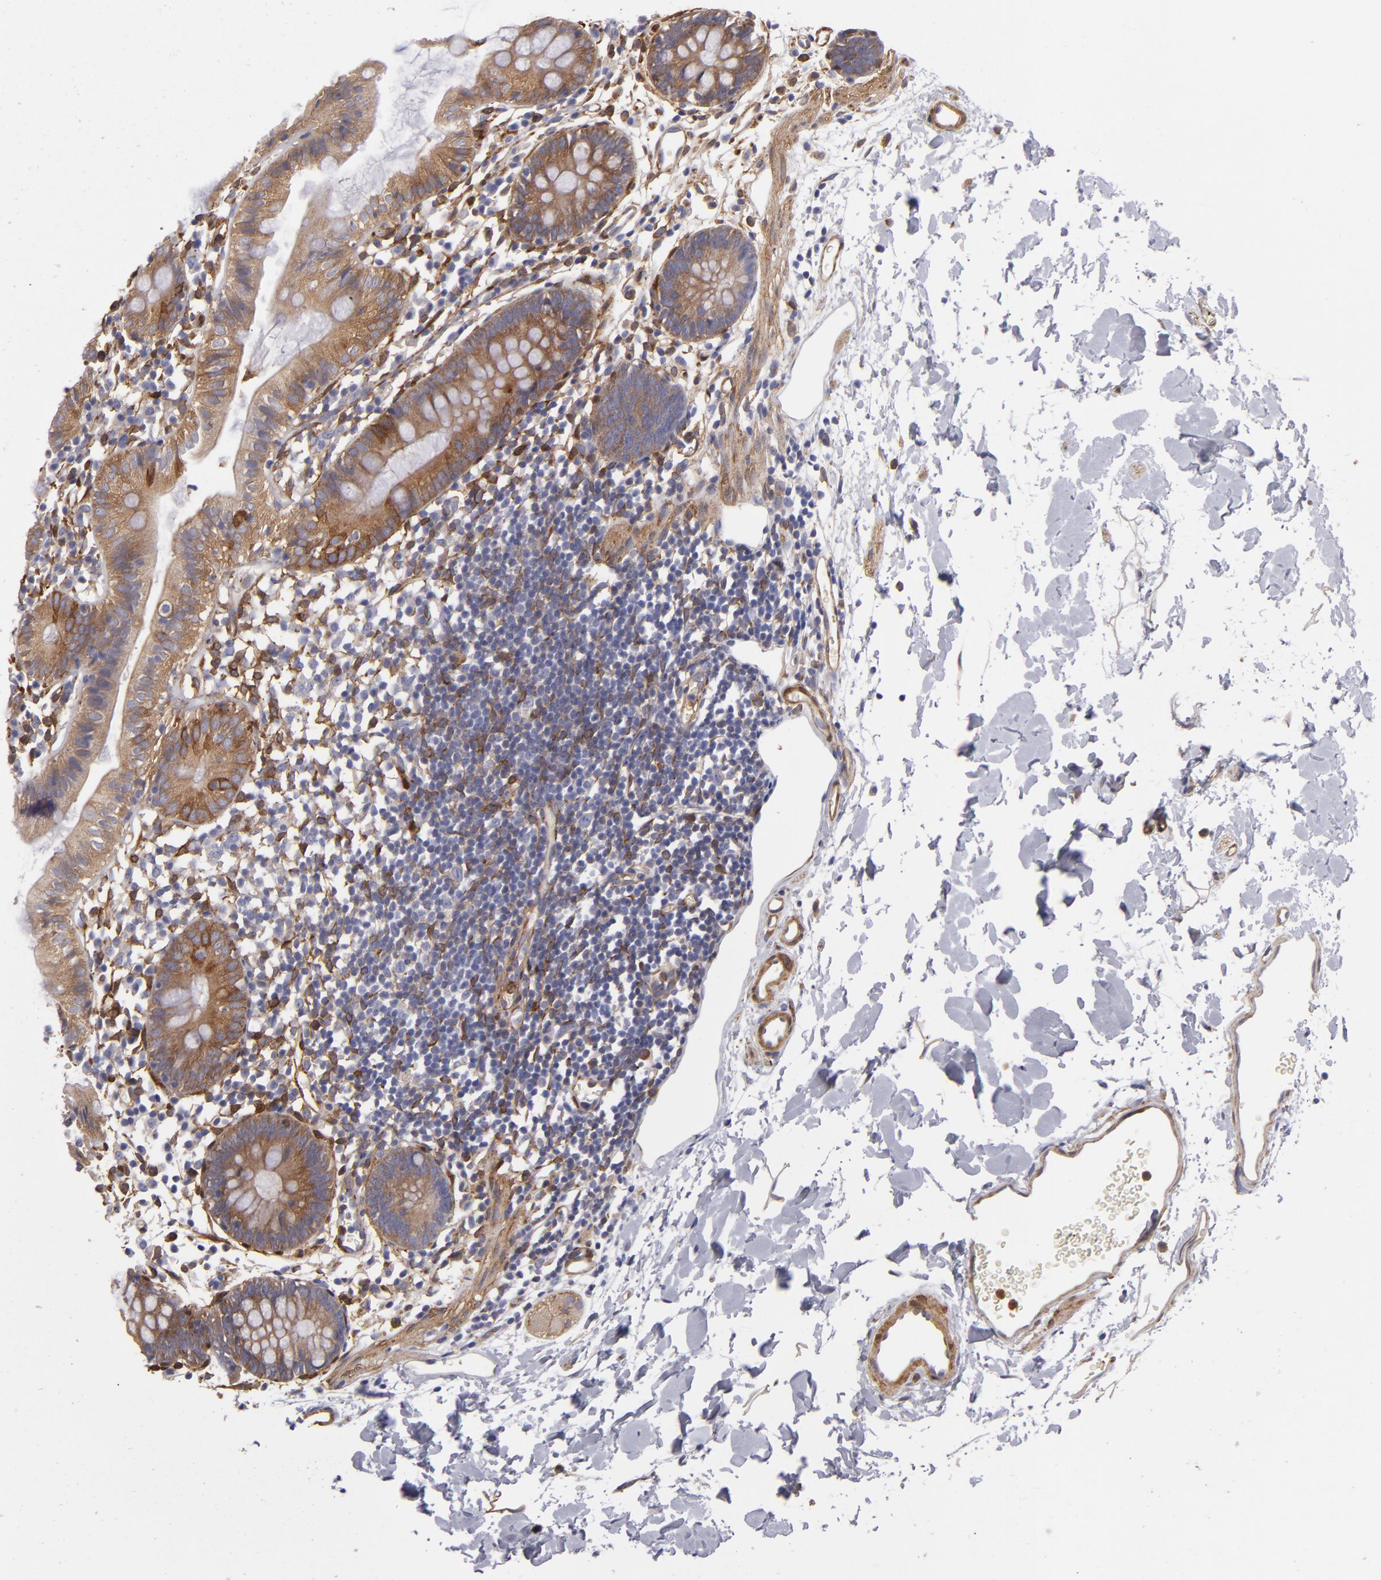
{"staining": {"intensity": "moderate", "quantity": ">75%", "location": "cytoplasmic/membranous"}, "tissue": "colon", "cell_type": "Endothelial cells", "image_type": "normal", "snomed": [{"axis": "morphology", "description": "Normal tissue, NOS"}, {"axis": "topography", "description": "Colon"}], "caption": "Moderate cytoplasmic/membranous protein positivity is appreciated in about >75% of endothelial cells in colon. (Stains: DAB in brown, nuclei in blue, Microscopy: brightfield microscopy at high magnification).", "gene": "VCL", "patient": {"sex": "male", "age": 14}}